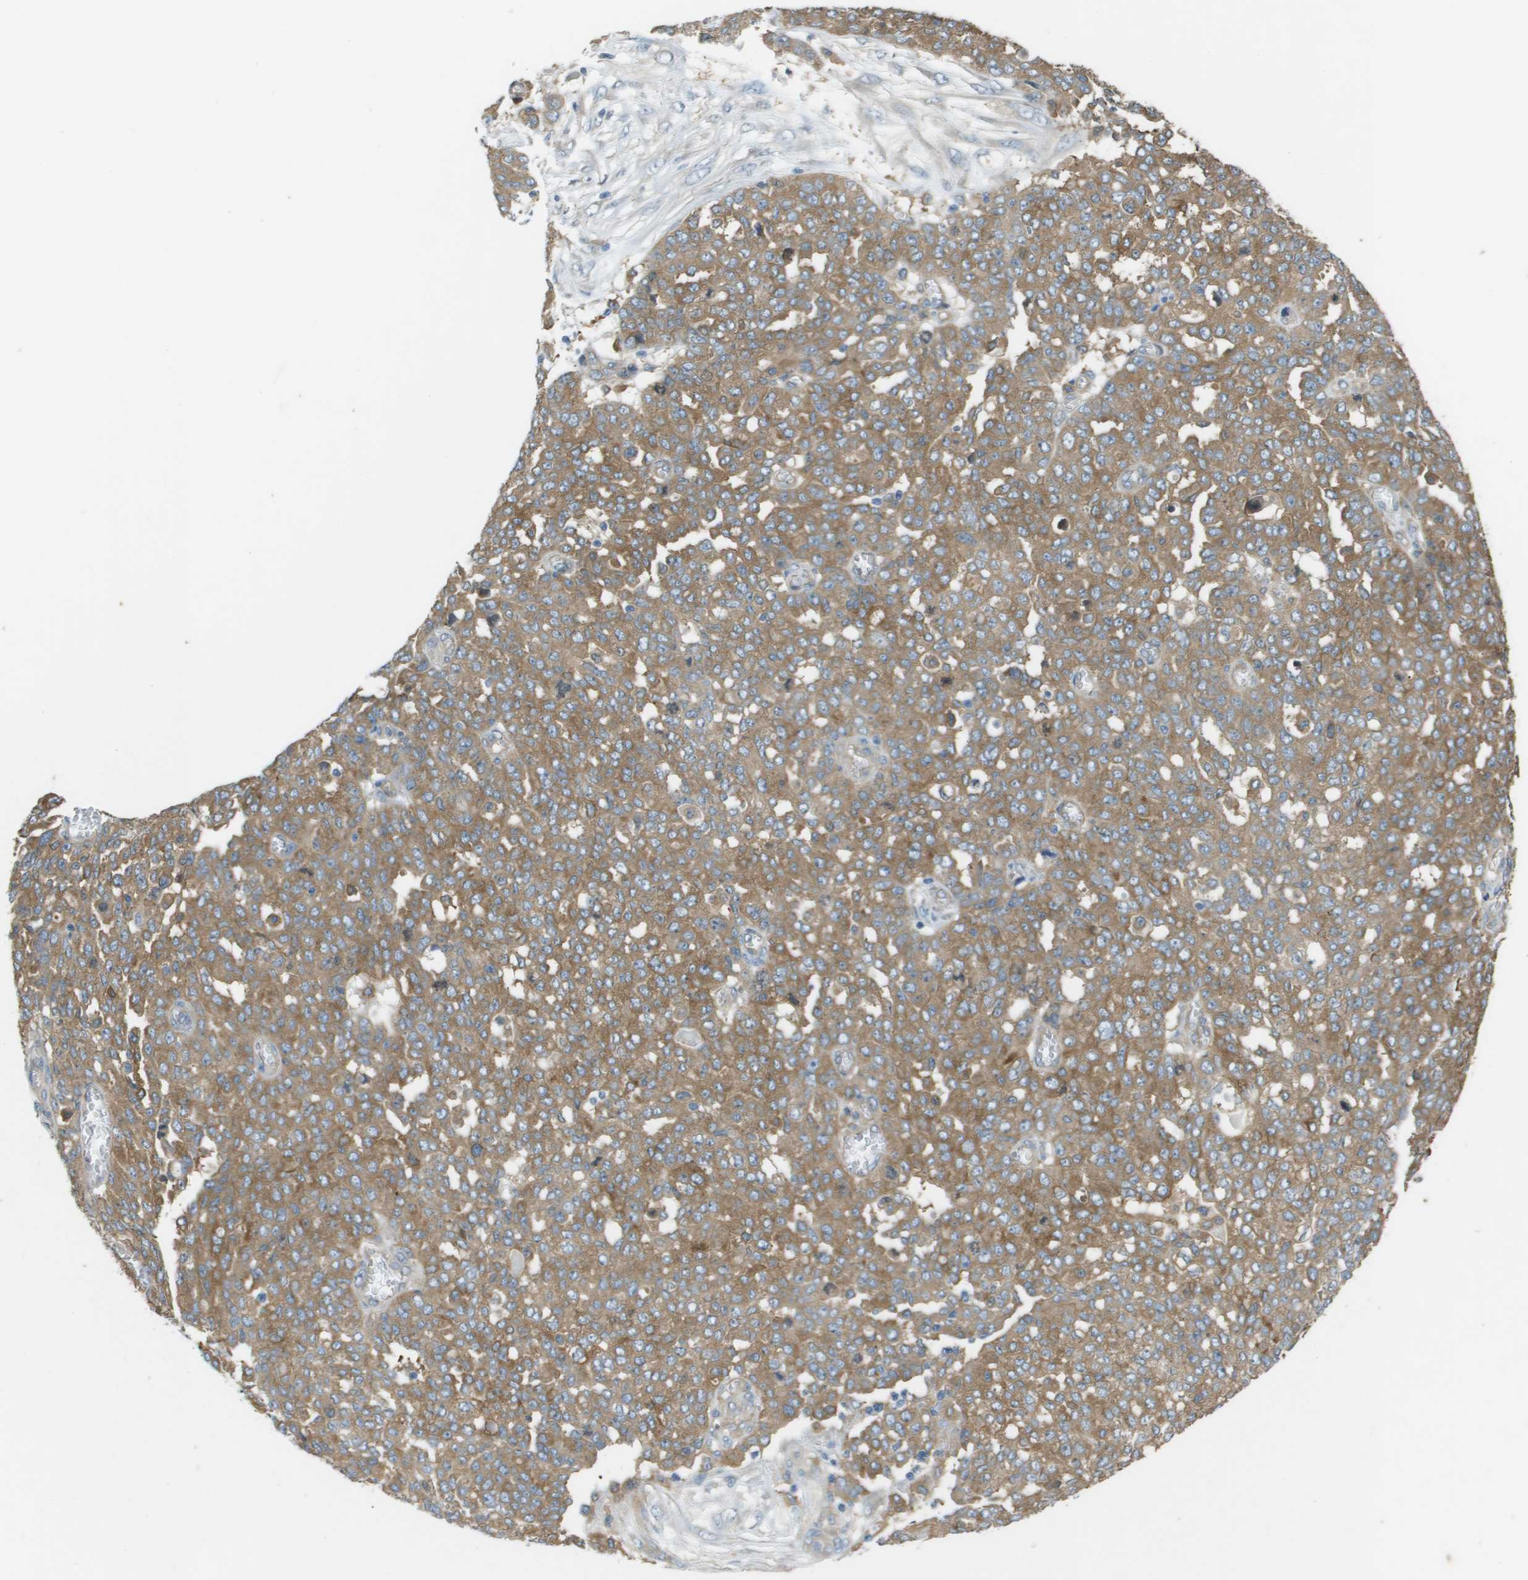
{"staining": {"intensity": "moderate", "quantity": ">75%", "location": "cytoplasmic/membranous"}, "tissue": "ovarian cancer", "cell_type": "Tumor cells", "image_type": "cancer", "snomed": [{"axis": "morphology", "description": "Cystadenocarcinoma, serous, NOS"}, {"axis": "topography", "description": "Soft tissue"}, {"axis": "topography", "description": "Ovary"}], "caption": "Tumor cells demonstrate medium levels of moderate cytoplasmic/membranous expression in about >75% of cells in human serous cystadenocarcinoma (ovarian).", "gene": "CORO1B", "patient": {"sex": "female", "age": 57}}